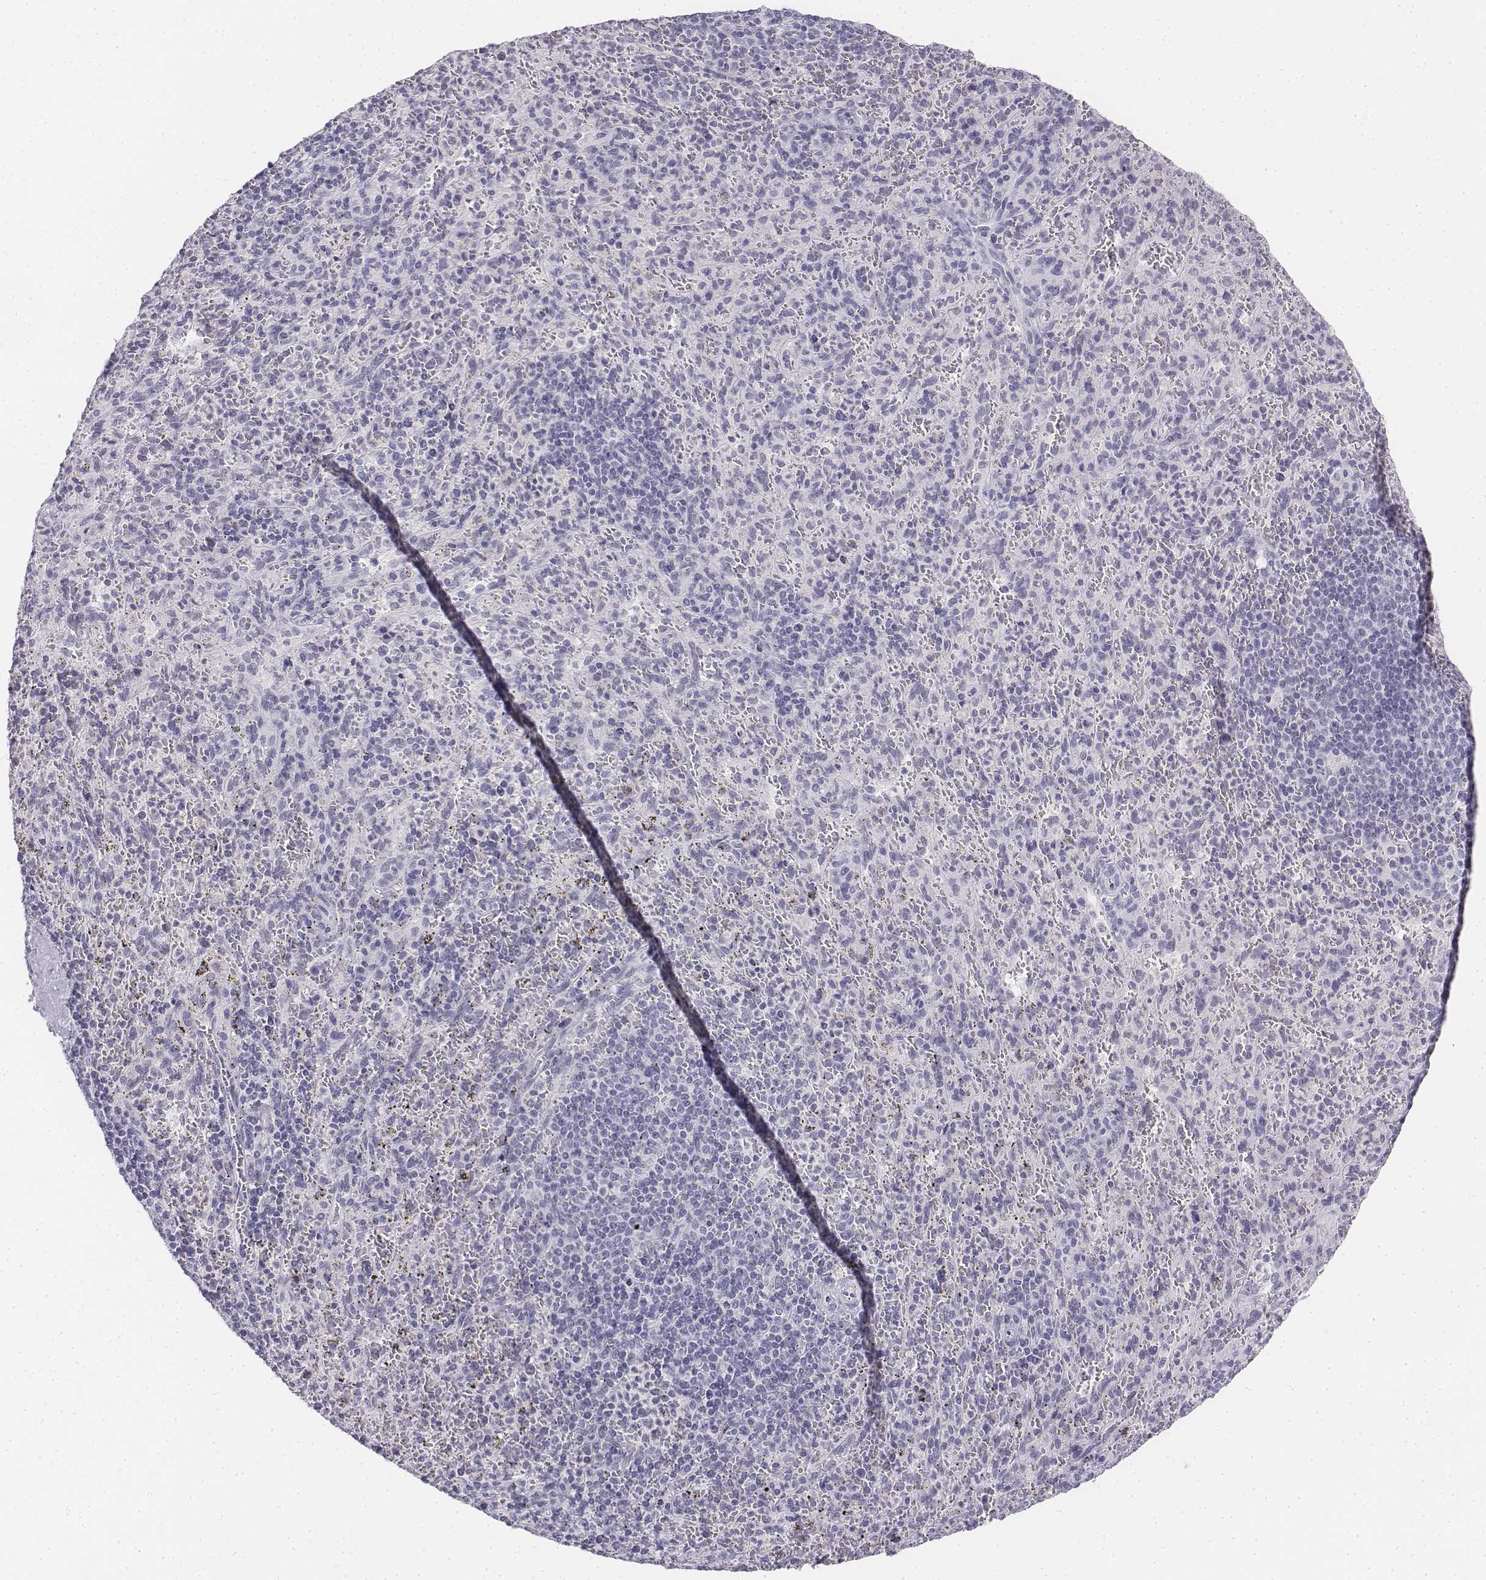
{"staining": {"intensity": "negative", "quantity": "none", "location": "none"}, "tissue": "spleen", "cell_type": "Cells in red pulp", "image_type": "normal", "snomed": [{"axis": "morphology", "description": "Normal tissue, NOS"}, {"axis": "topography", "description": "Spleen"}], "caption": "An image of spleen stained for a protein displays no brown staining in cells in red pulp.", "gene": "UCN2", "patient": {"sex": "male", "age": 57}}